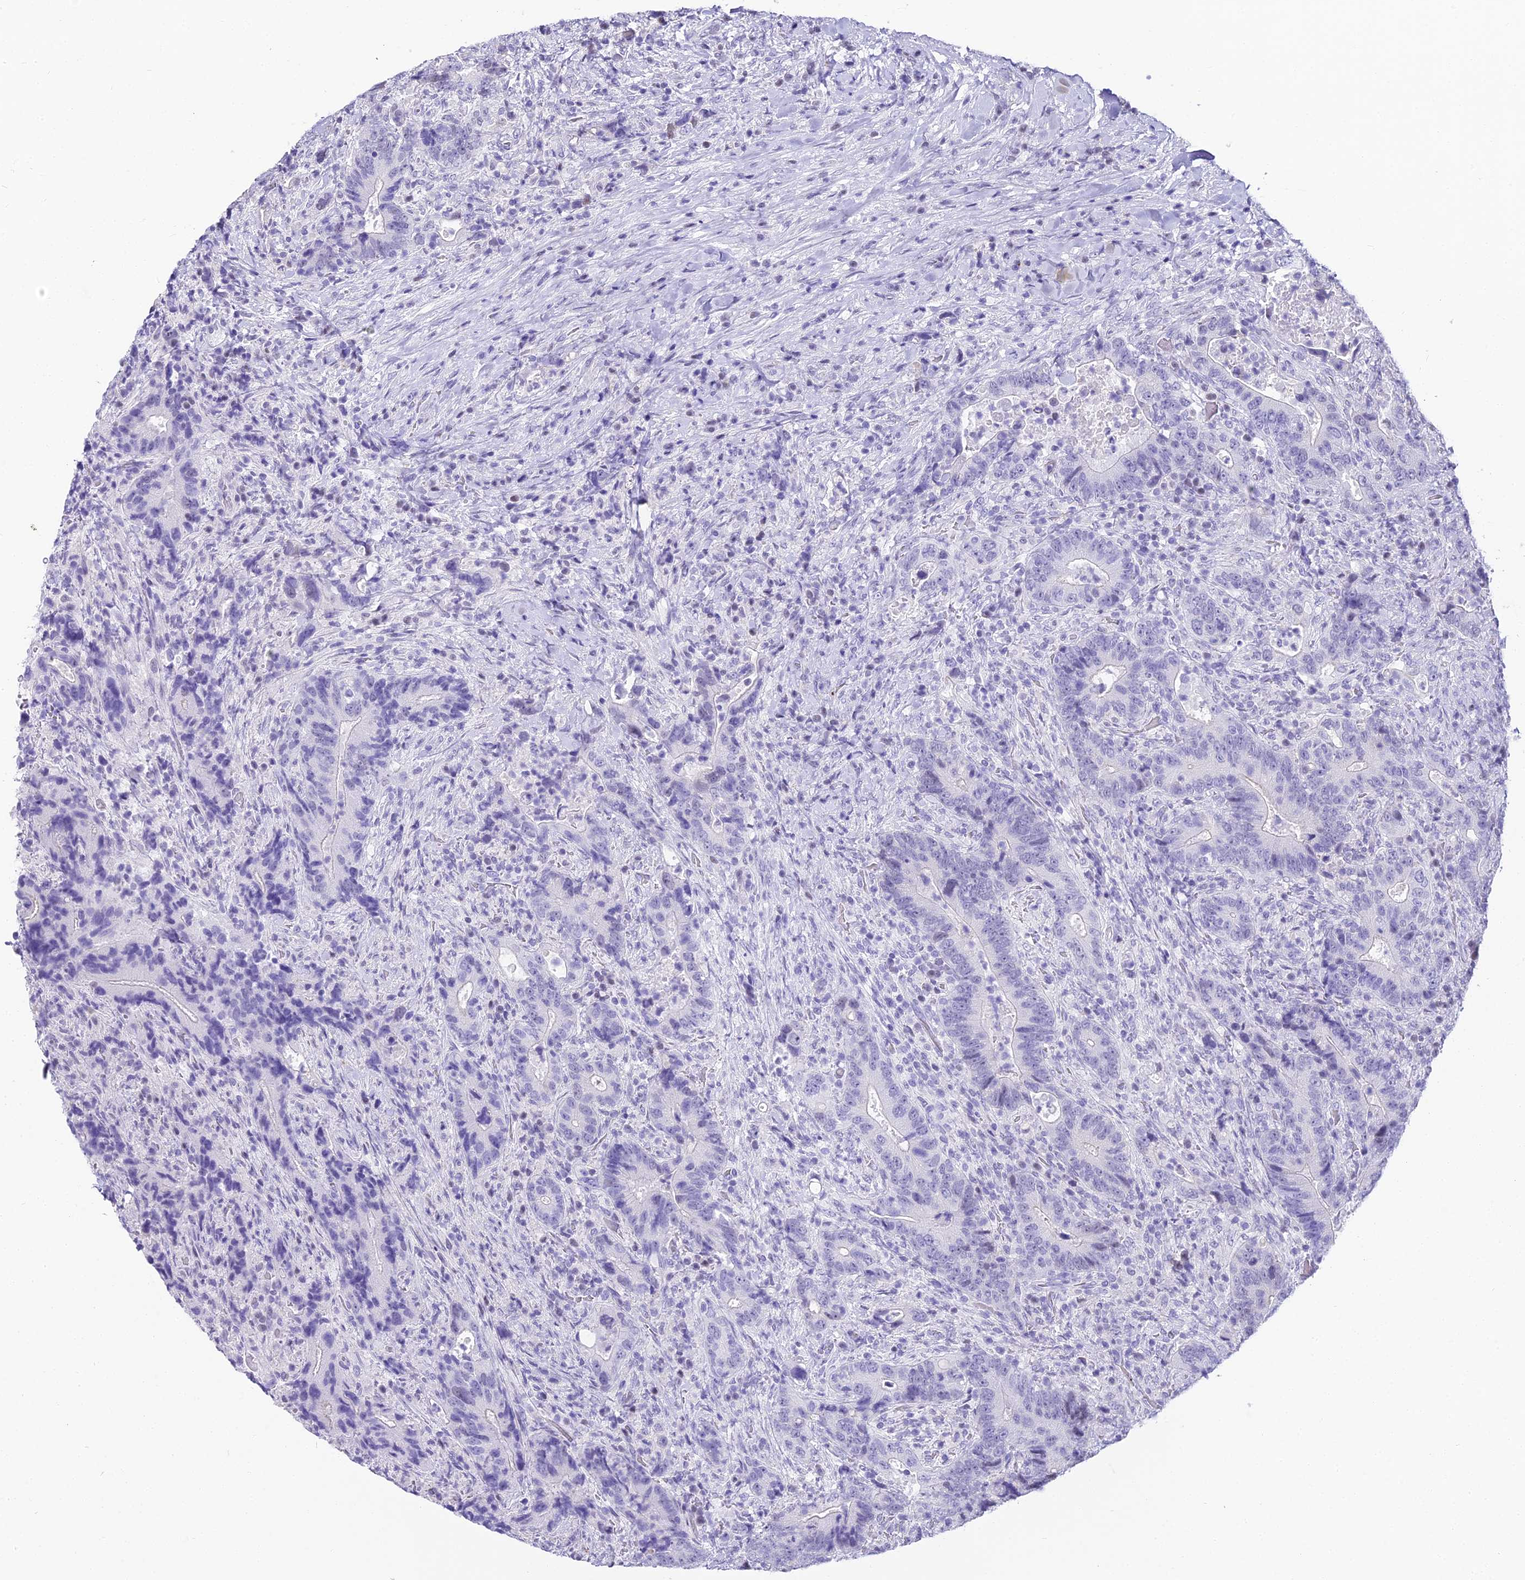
{"staining": {"intensity": "negative", "quantity": "none", "location": "none"}, "tissue": "colorectal cancer", "cell_type": "Tumor cells", "image_type": "cancer", "snomed": [{"axis": "morphology", "description": "Adenocarcinoma, NOS"}, {"axis": "topography", "description": "Colon"}], "caption": "This image is of colorectal cancer (adenocarcinoma) stained with immunohistochemistry (IHC) to label a protein in brown with the nuclei are counter-stained blue. There is no expression in tumor cells.", "gene": "ABHD14A-ACY1", "patient": {"sex": "female", "age": 75}}